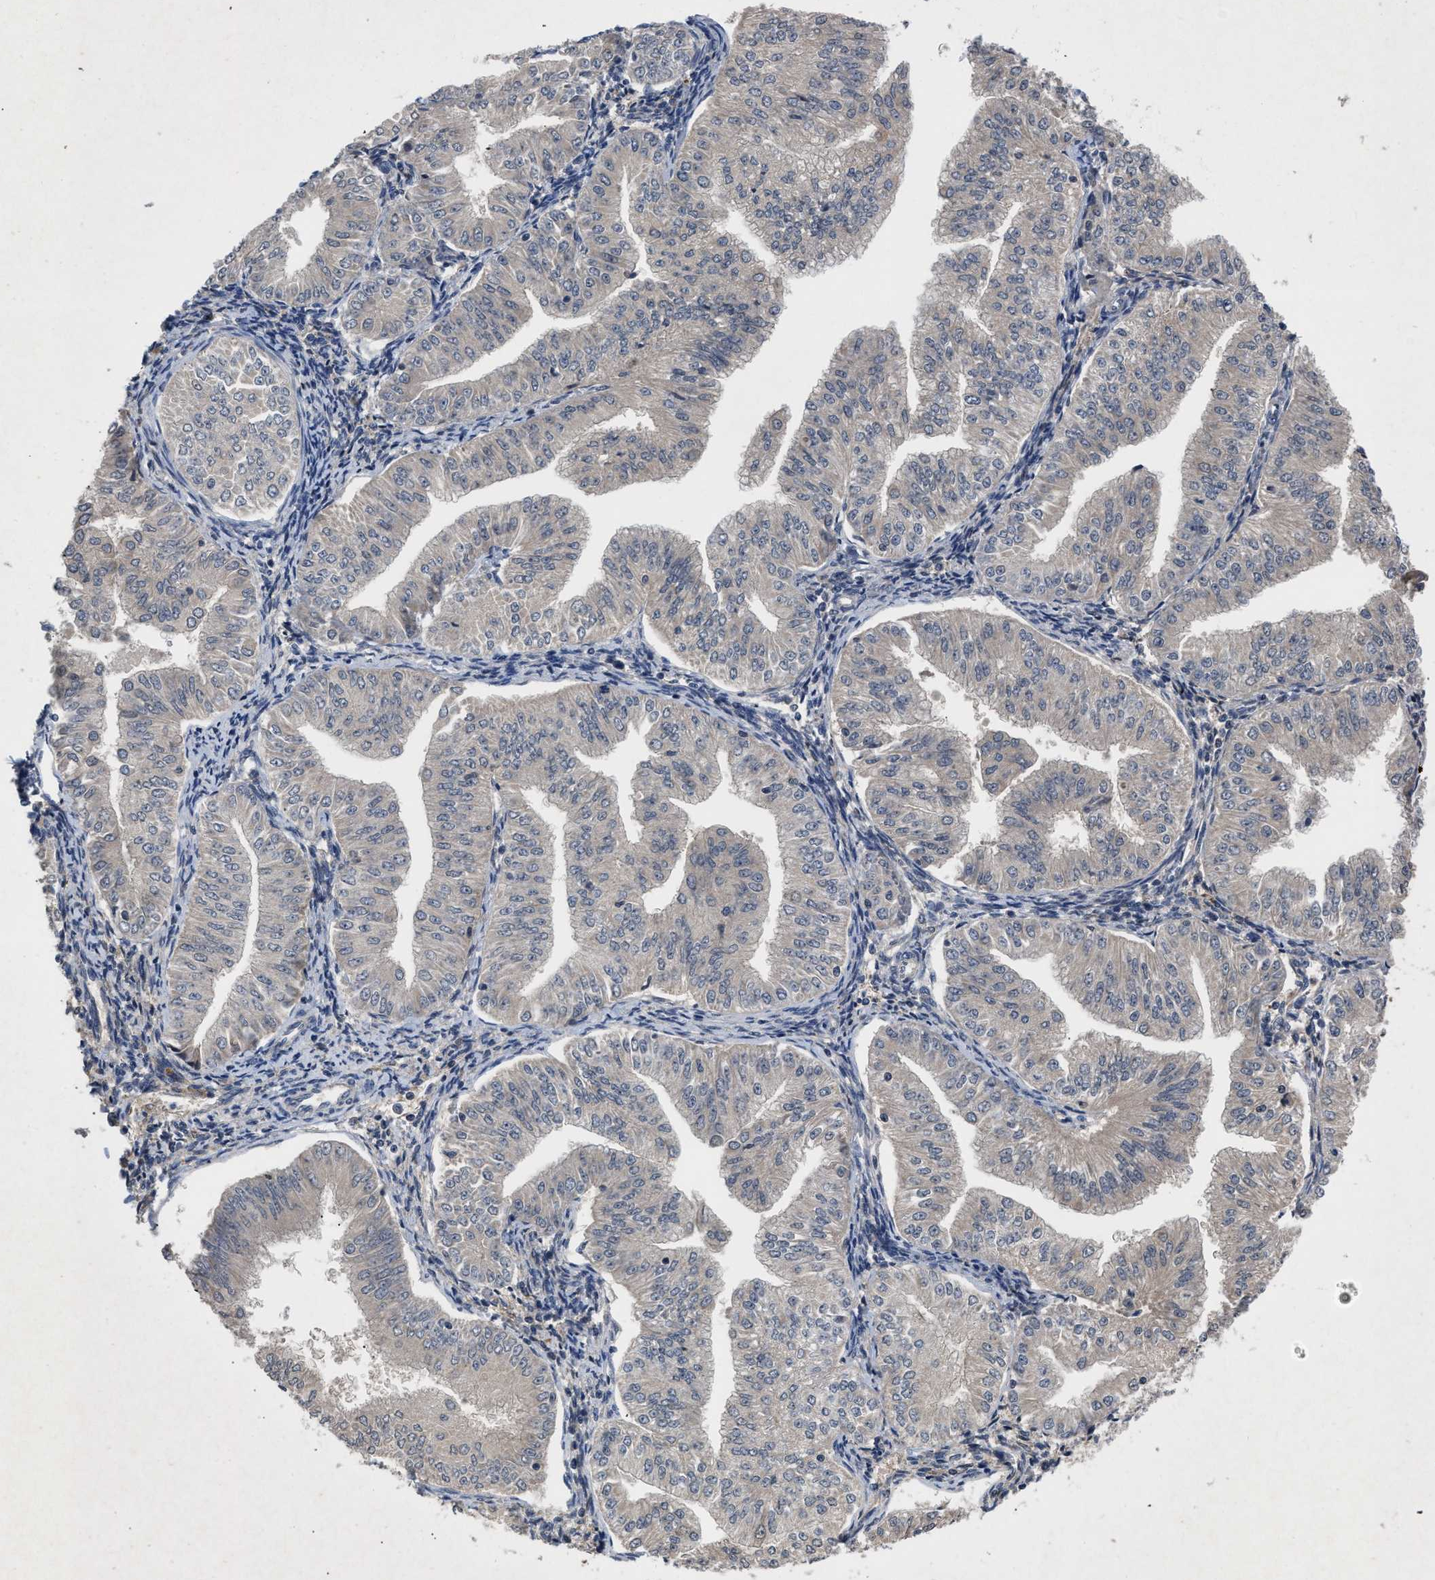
{"staining": {"intensity": "moderate", "quantity": "<25%", "location": "cytoplasmic/membranous"}, "tissue": "endometrial cancer", "cell_type": "Tumor cells", "image_type": "cancer", "snomed": [{"axis": "morphology", "description": "Normal tissue, NOS"}, {"axis": "morphology", "description": "Adenocarcinoma, NOS"}, {"axis": "topography", "description": "Endometrium"}], "caption": "Immunohistochemical staining of human endometrial cancer (adenocarcinoma) demonstrates moderate cytoplasmic/membranous protein positivity in approximately <25% of tumor cells.", "gene": "VPS4A", "patient": {"sex": "female", "age": 53}}